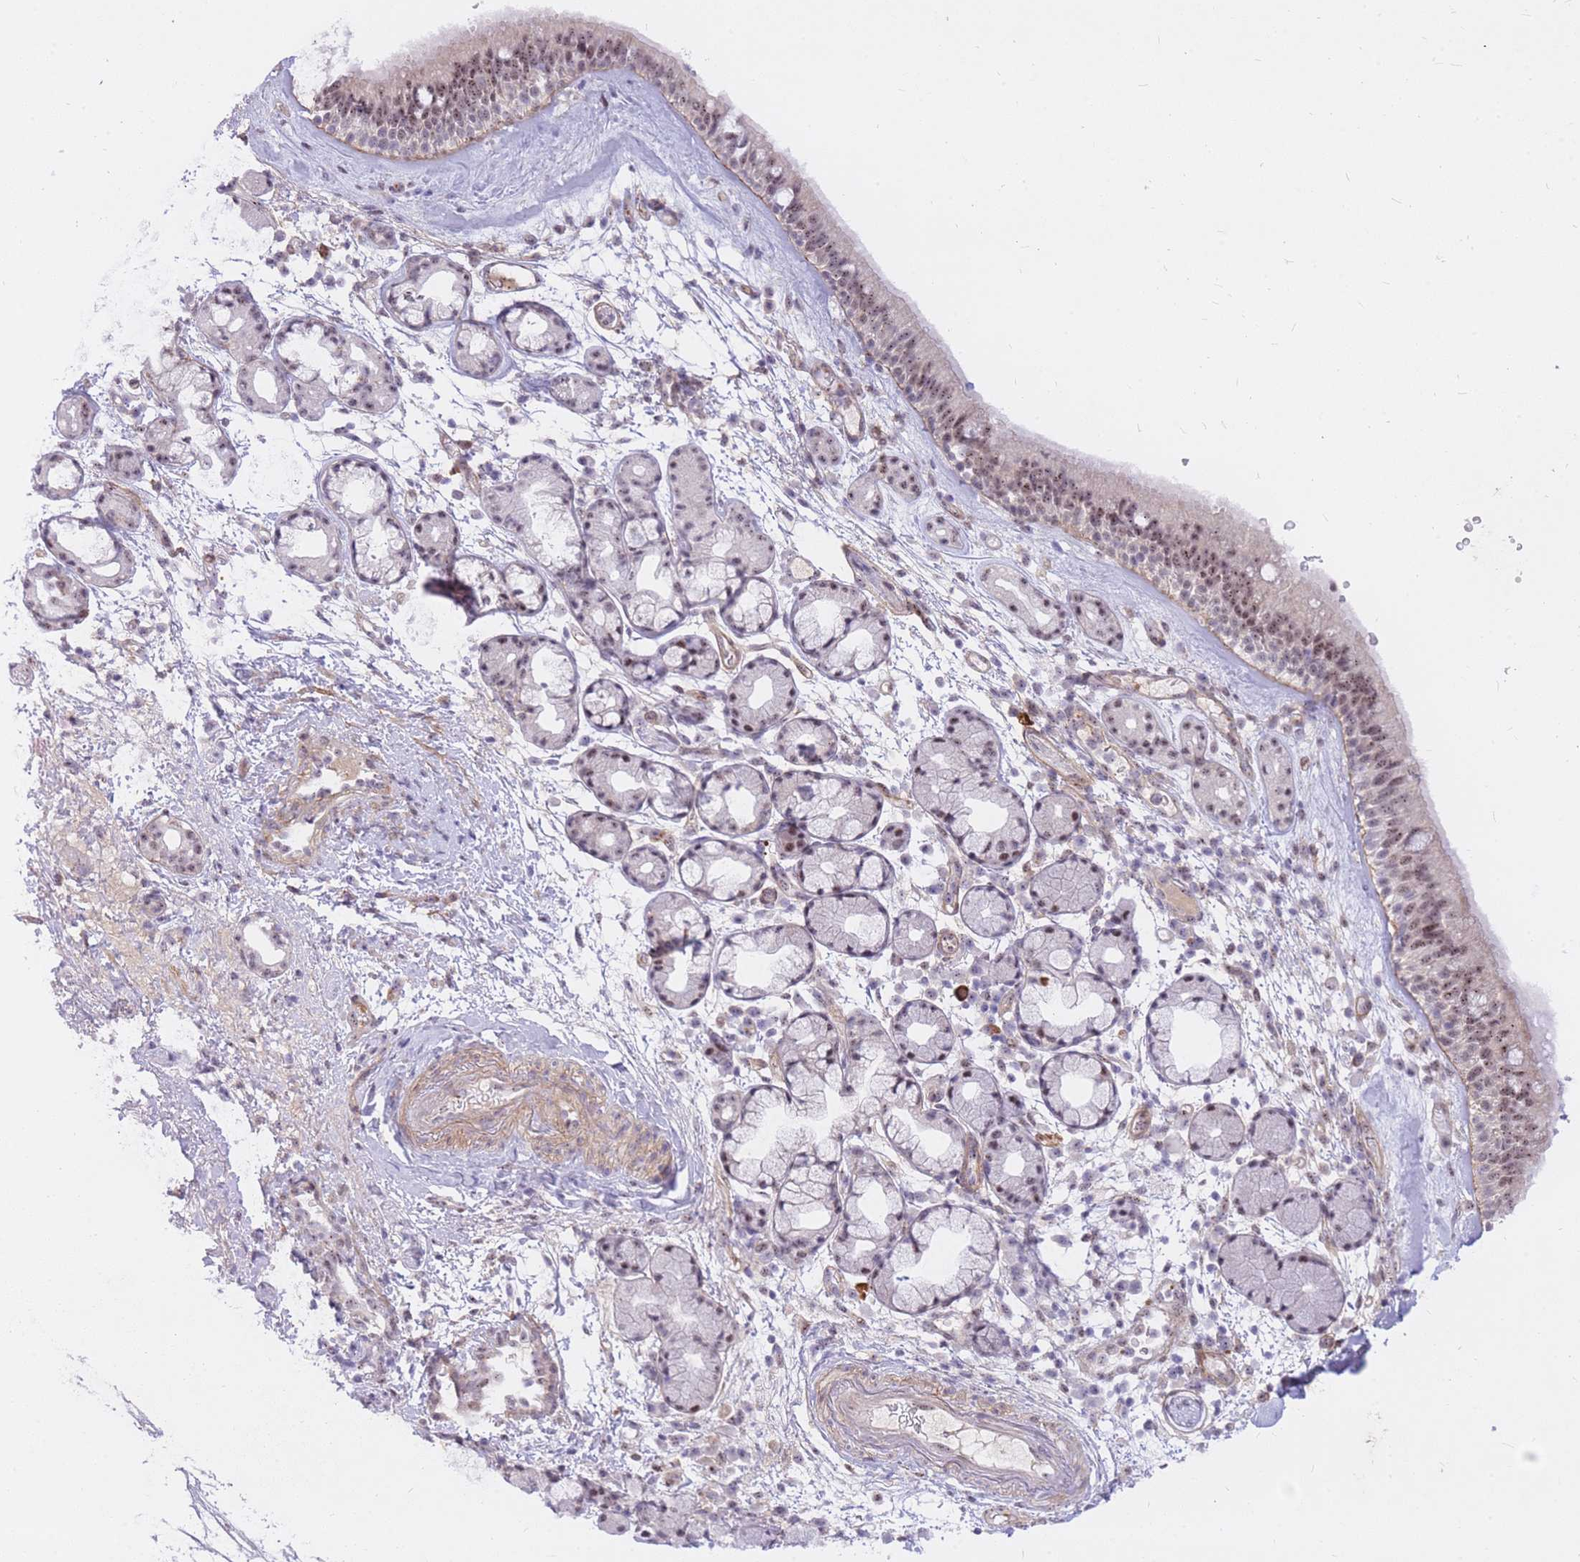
{"staining": {"intensity": "moderate", "quantity": "25%-75%", "location": "nuclear"}, "tissue": "nasopharynx", "cell_type": "Respiratory epithelial cells", "image_type": "normal", "snomed": [{"axis": "morphology", "description": "Normal tissue, NOS"}, {"axis": "topography", "description": "Nasopharynx"}], "caption": "A high-resolution image shows immunohistochemistry (IHC) staining of unremarkable nasopharynx, which displays moderate nuclear positivity in about 25%-75% of respiratory epithelial cells. (Stains: DAB (3,3'-diaminobenzidine) in brown, nuclei in blue, Microscopy: brightfield microscopy at high magnification).", "gene": "TLE2", "patient": {"sex": "male", "age": 64}}